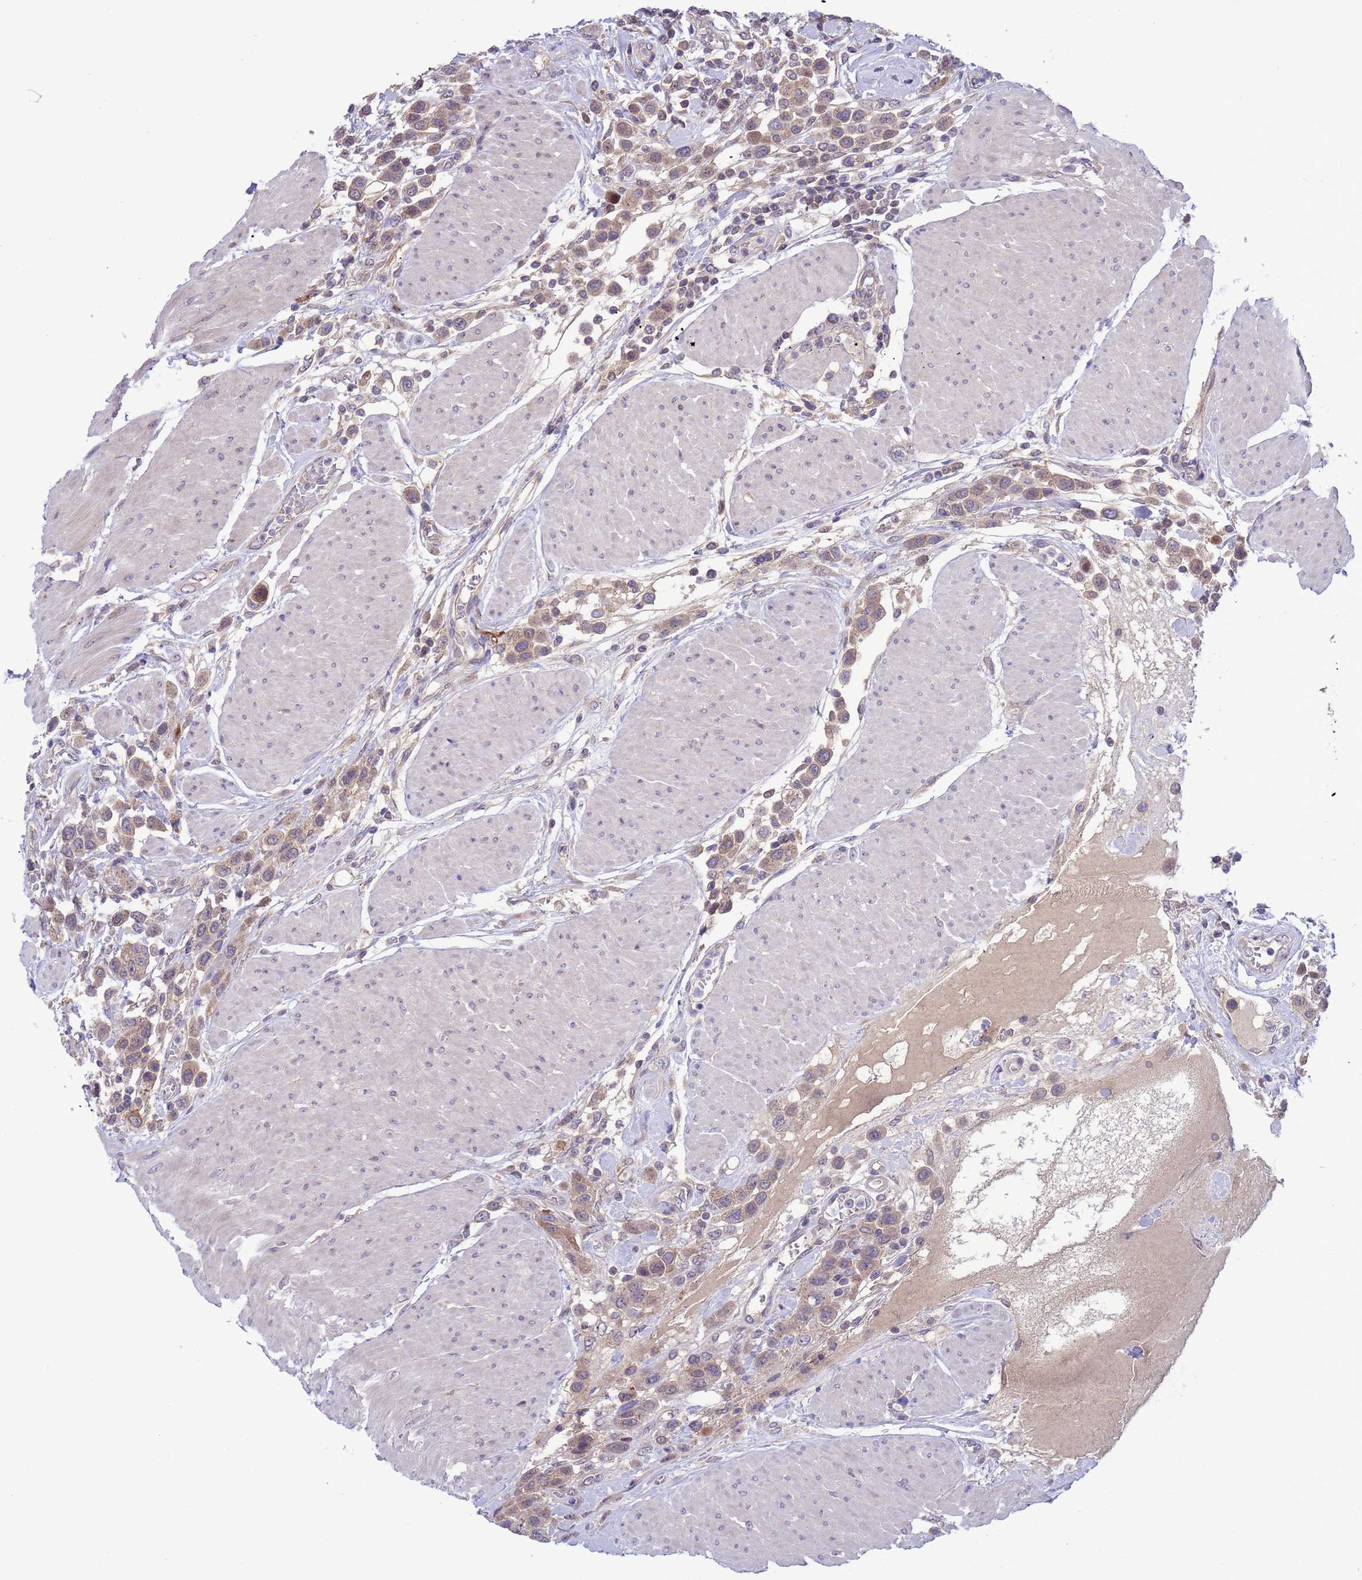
{"staining": {"intensity": "weak", "quantity": "25%-75%", "location": "cytoplasmic/membranous"}, "tissue": "urothelial cancer", "cell_type": "Tumor cells", "image_type": "cancer", "snomed": [{"axis": "morphology", "description": "Urothelial carcinoma, High grade"}, {"axis": "topography", "description": "Urinary bladder"}], "caption": "IHC (DAB (3,3'-diaminobenzidine)) staining of urothelial cancer shows weak cytoplasmic/membranous protein expression in approximately 25%-75% of tumor cells.", "gene": "GJA10", "patient": {"sex": "male", "age": 50}}